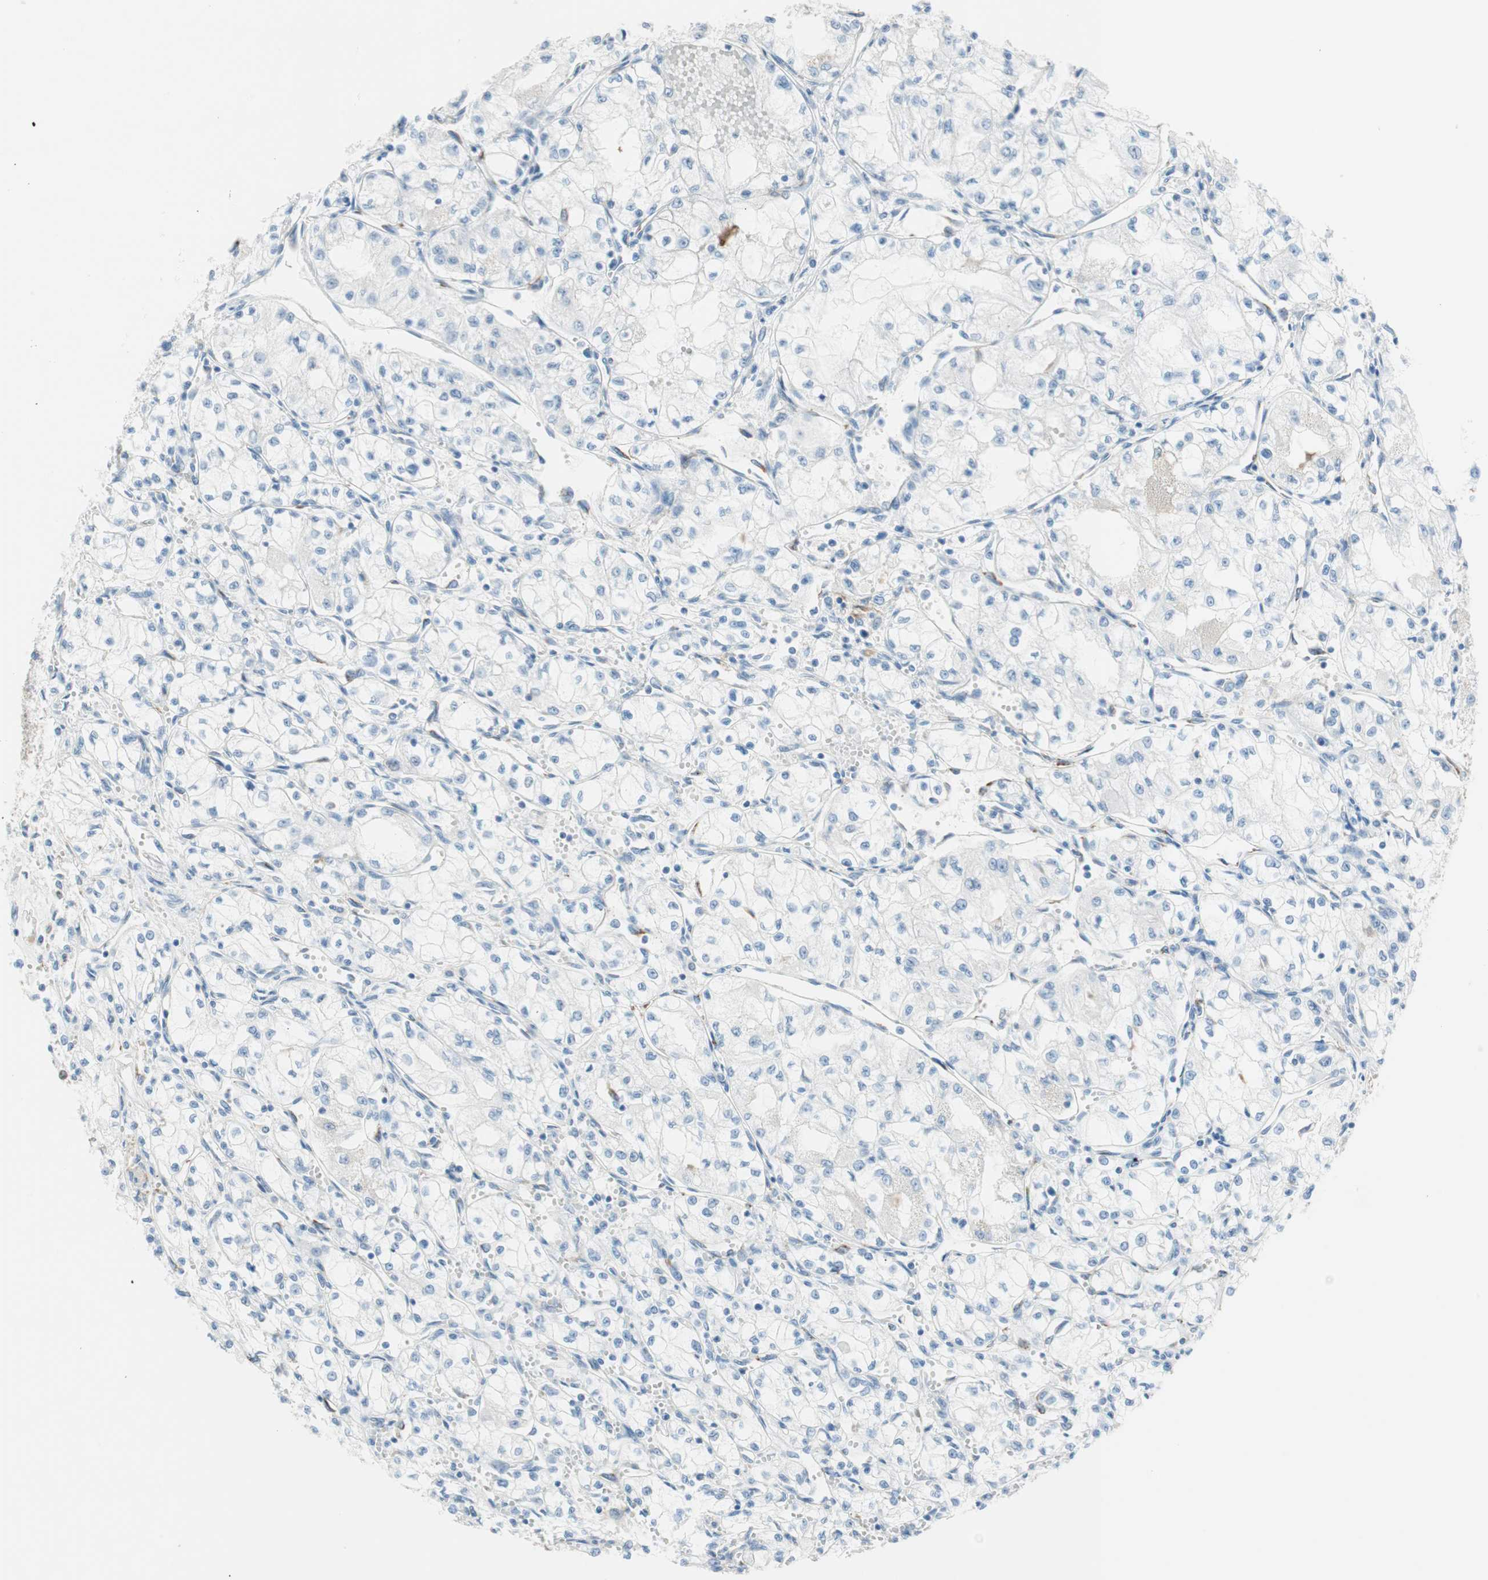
{"staining": {"intensity": "negative", "quantity": "none", "location": "none"}, "tissue": "renal cancer", "cell_type": "Tumor cells", "image_type": "cancer", "snomed": [{"axis": "morphology", "description": "Normal tissue, NOS"}, {"axis": "morphology", "description": "Adenocarcinoma, NOS"}, {"axis": "topography", "description": "Kidney"}], "caption": "Histopathology image shows no protein expression in tumor cells of renal cancer (adenocarcinoma) tissue. (DAB IHC with hematoxylin counter stain).", "gene": "GLUL", "patient": {"sex": "male", "age": 59}}